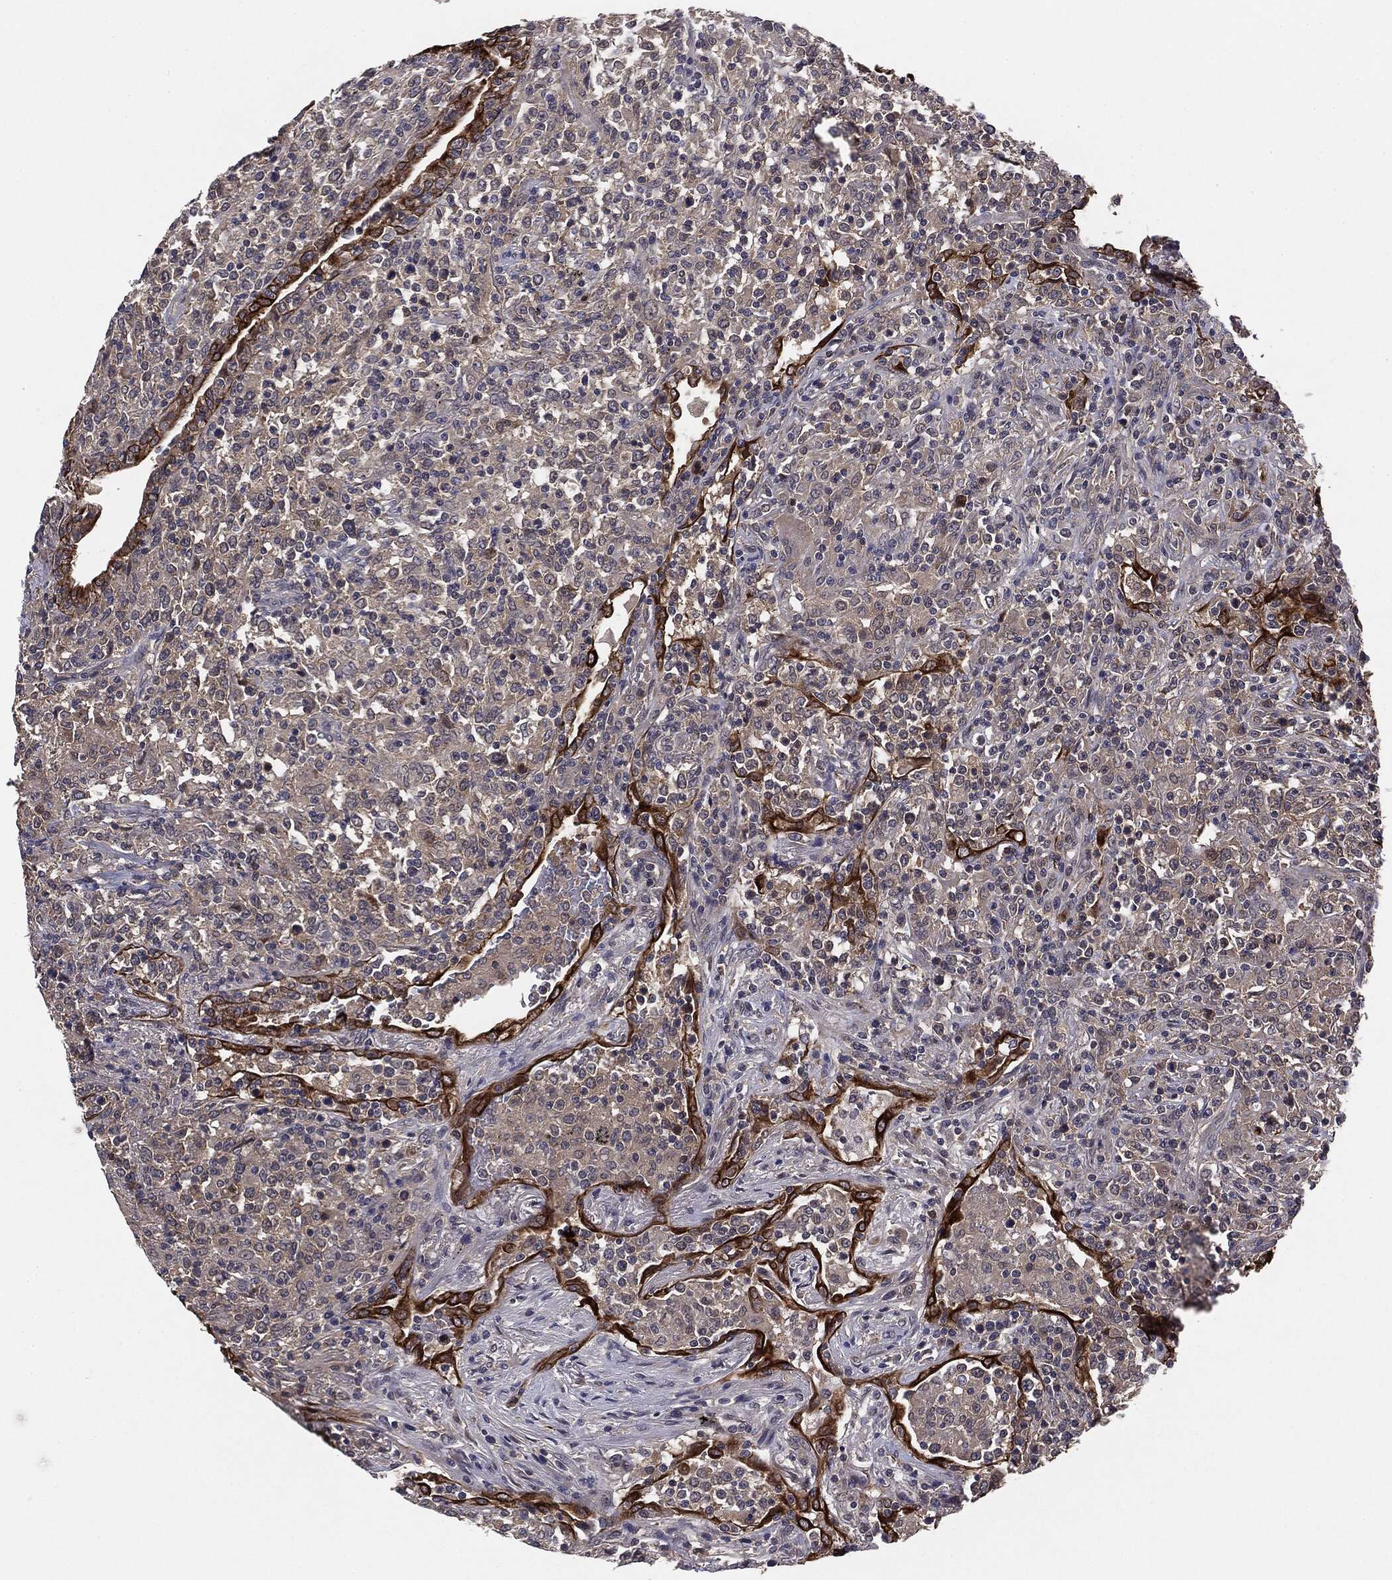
{"staining": {"intensity": "negative", "quantity": "none", "location": "none"}, "tissue": "lymphoma", "cell_type": "Tumor cells", "image_type": "cancer", "snomed": [{"axis": "morphology", "description": "Malignant lymphoma, non-Hodgkin's type, High grade"}, {"axis": "topography", "description": "Lung"}], "caption": "Immunohistochemistry (IHC) micrograph of human malignant lymphoma, non-Hodgkin's type (high-grade) stained for a protein (brown), which reveals no positivity in tumor cells.", "gene": "KRT7", "patient": {"sex": "male", "age": 79}}